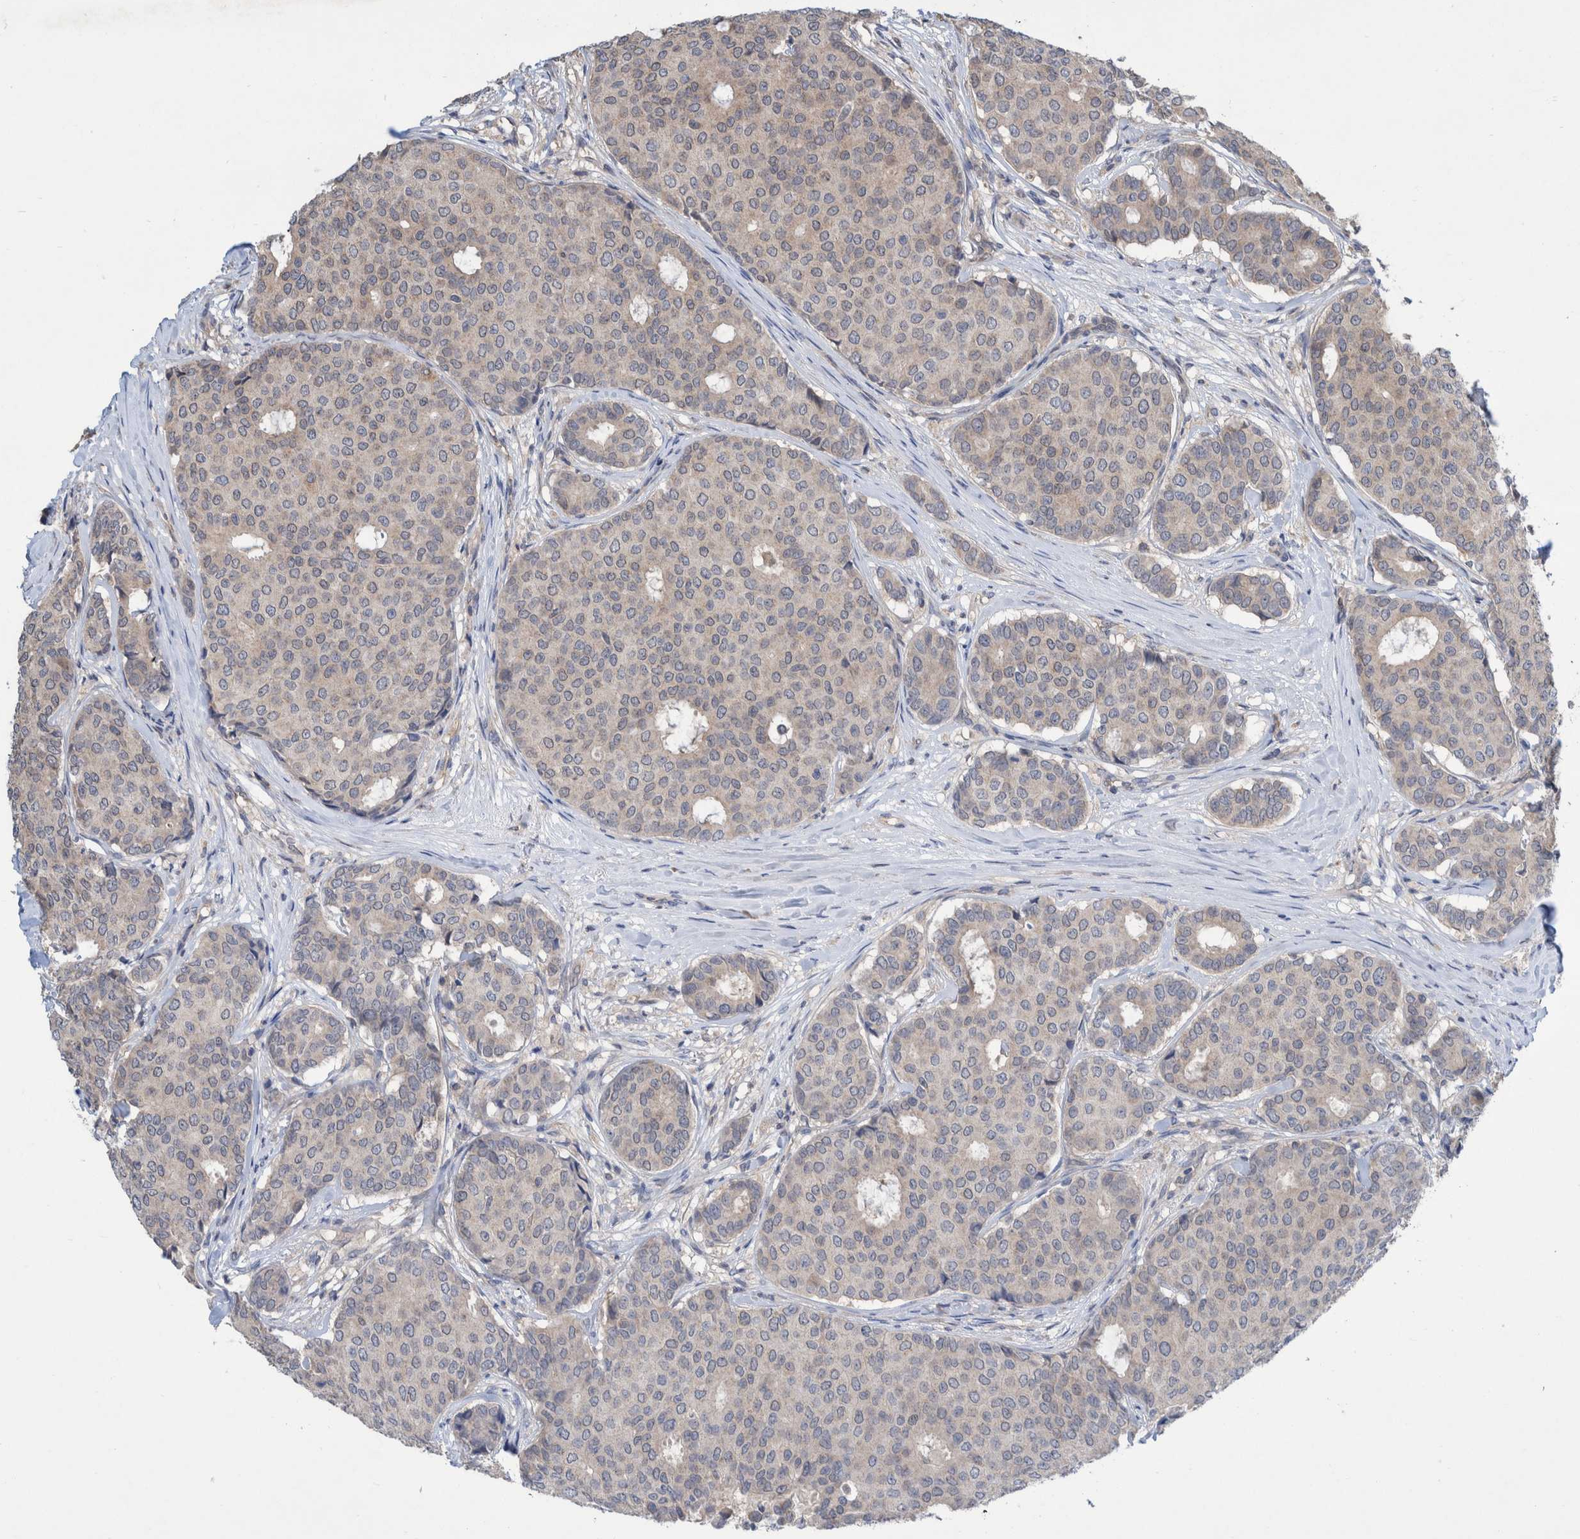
{"staining": {"intensity": "weak", "quantity": "<25%", "location": "cytoplasmic/membranous"}, "tissue": "breast cancer", "cell_type": "Tumor cells", "image_type": "cancer", "snomed": [{"axis": "morphology", "description": "Duct carcinoma"}, {"axis": "topography", "description": "Breast"}], "caption": "Human infiltrating ductal carcinoma (breast) stained for a protein using IHC displays no staining in tumor cells.", "gene": "PLPBP", "patient": {"sex": "female", "age": 75}}